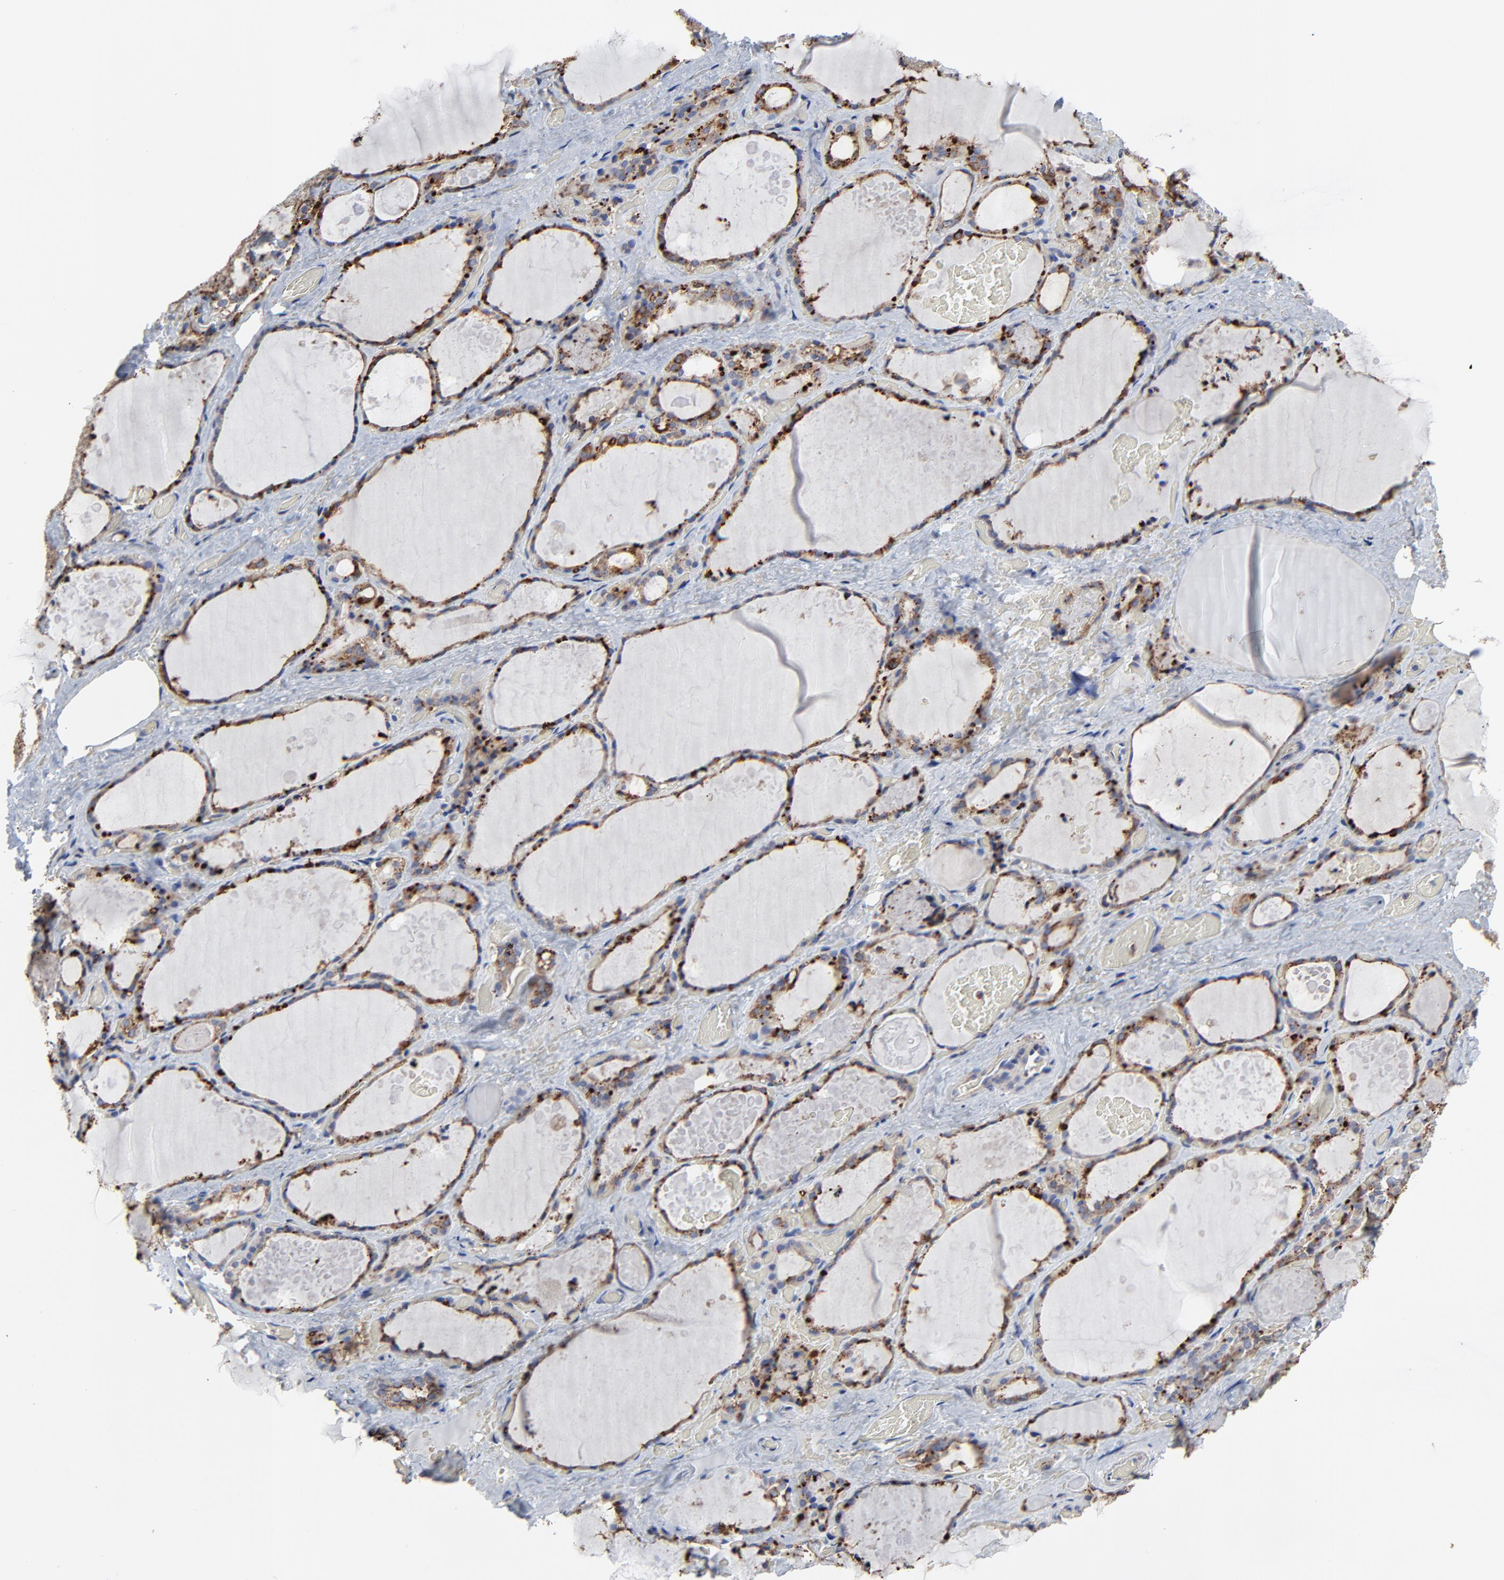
{"staining": {"intensity": "strong", "quantity": "25%-75%", "location": "cytoplasmic/membranous"}, "tissue": "thyroid gland", "cell_type": "Glandular cells", "image_type": "normal", "snomed": [{"axis": "morphology", "description": "Normal tissue, NOS"}, {"axis": "topography", "description": "Thyroid gland"}], "caption": "An immunohistochemistry image of normal tissue is shown. Protein staining in brown shows strong cytoplasmic/membranous positivity in thyroid gland within glandular cells.", "gene": "NXF3", "patient": {"sex": "male", "age": 61}}